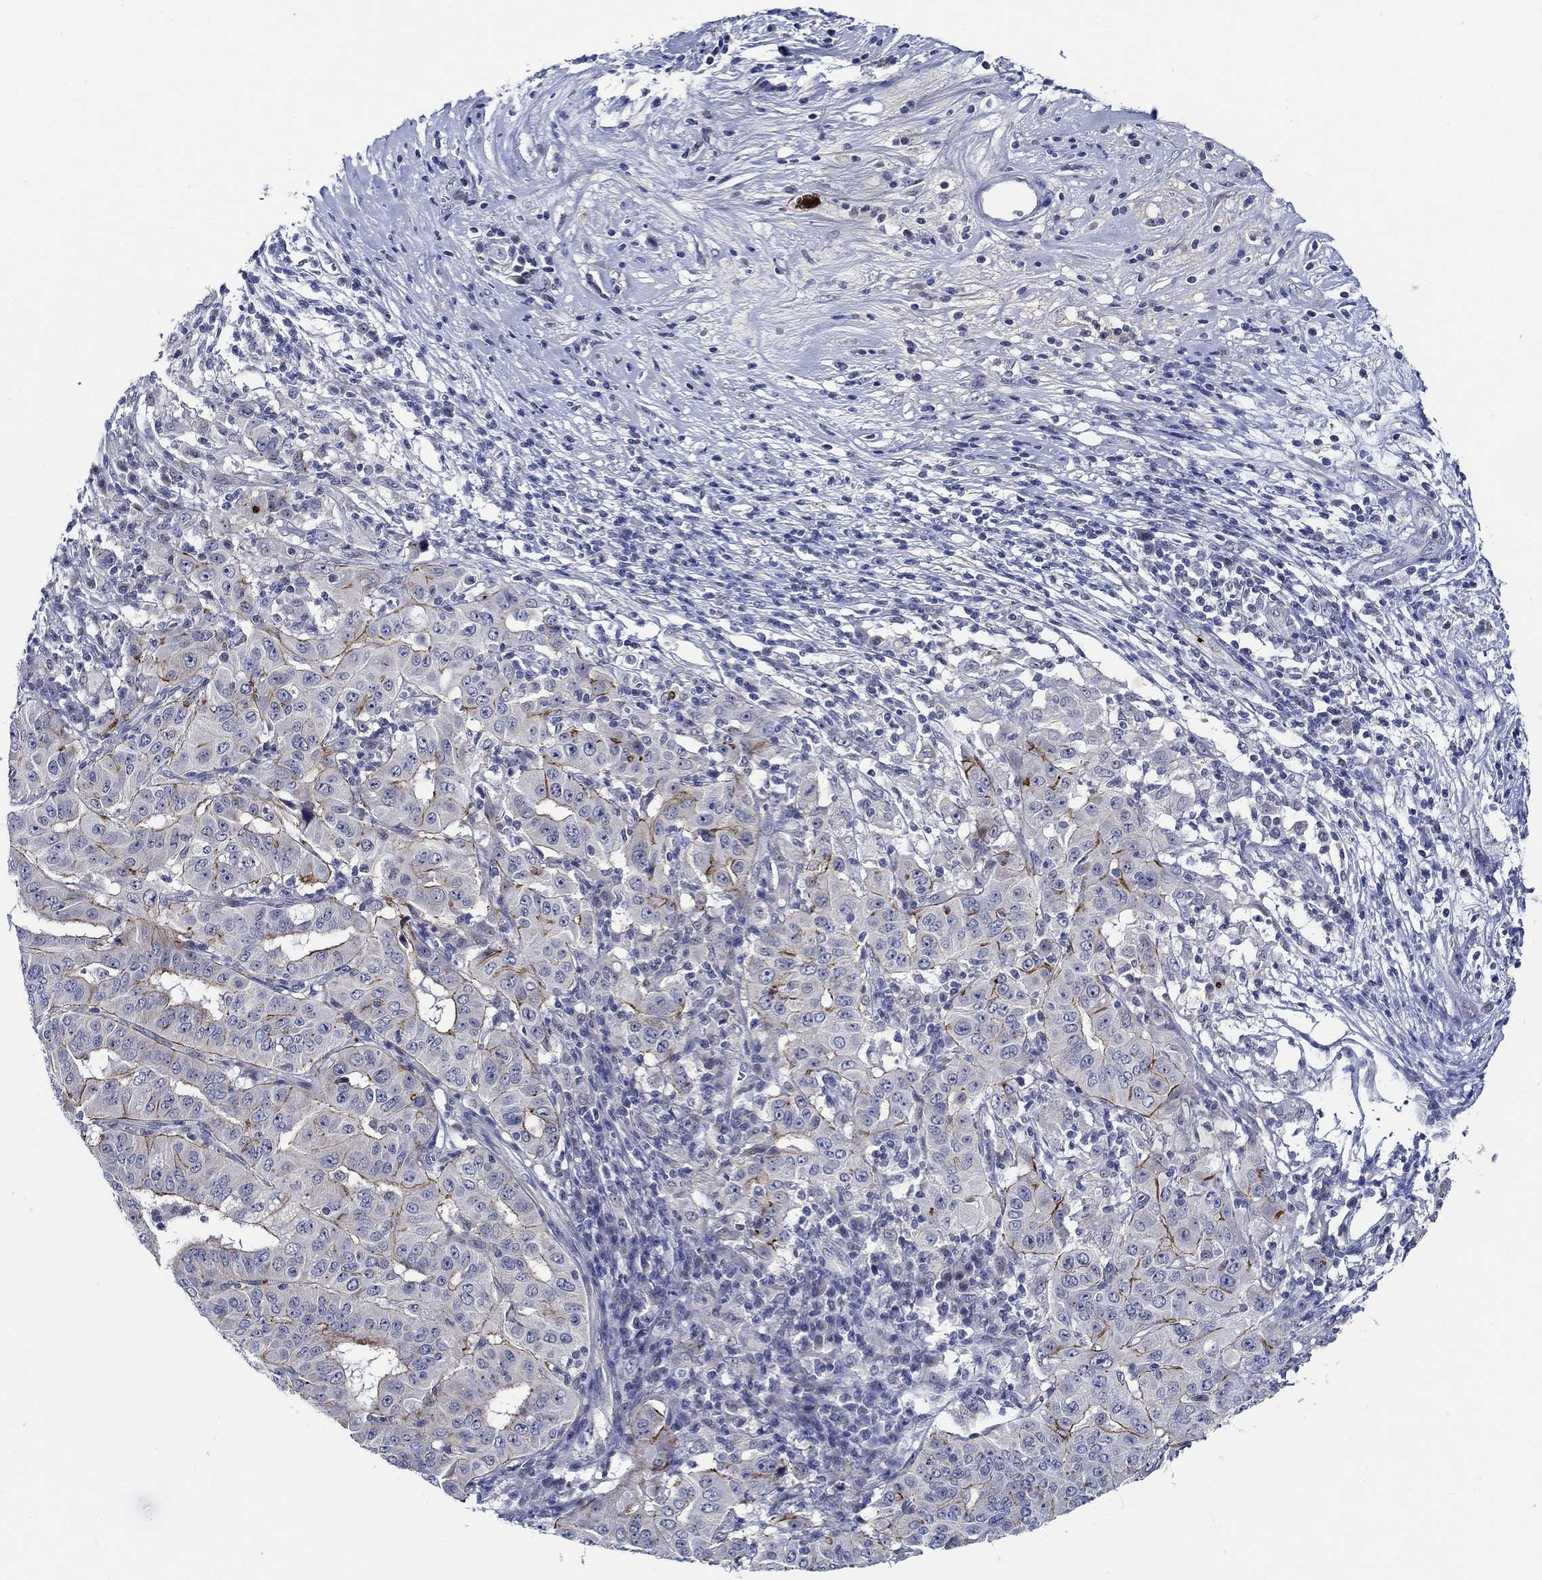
{"staining": {"intensity": "strong", "quantity": "25%-75%", "location": "cytoplasmic/membranous"}, "tissue": "pancreatic cancer", "cell_type": "Tumor cells", "image_type": "cancer", "snomed": [{"axis": "morphology", "description": "Adenocarcinoma, NOS"}, {"axis": "topography", "description": "Pancreas"}], "caption": "An image of pancreatic cancer (adenocarcinoma) stained for a protein demonstrates strong cytoplasmic/membranous brown staining in tumor cells.", "gene": "ALOX12", "patient": {"sex": "male", "age": 63}}